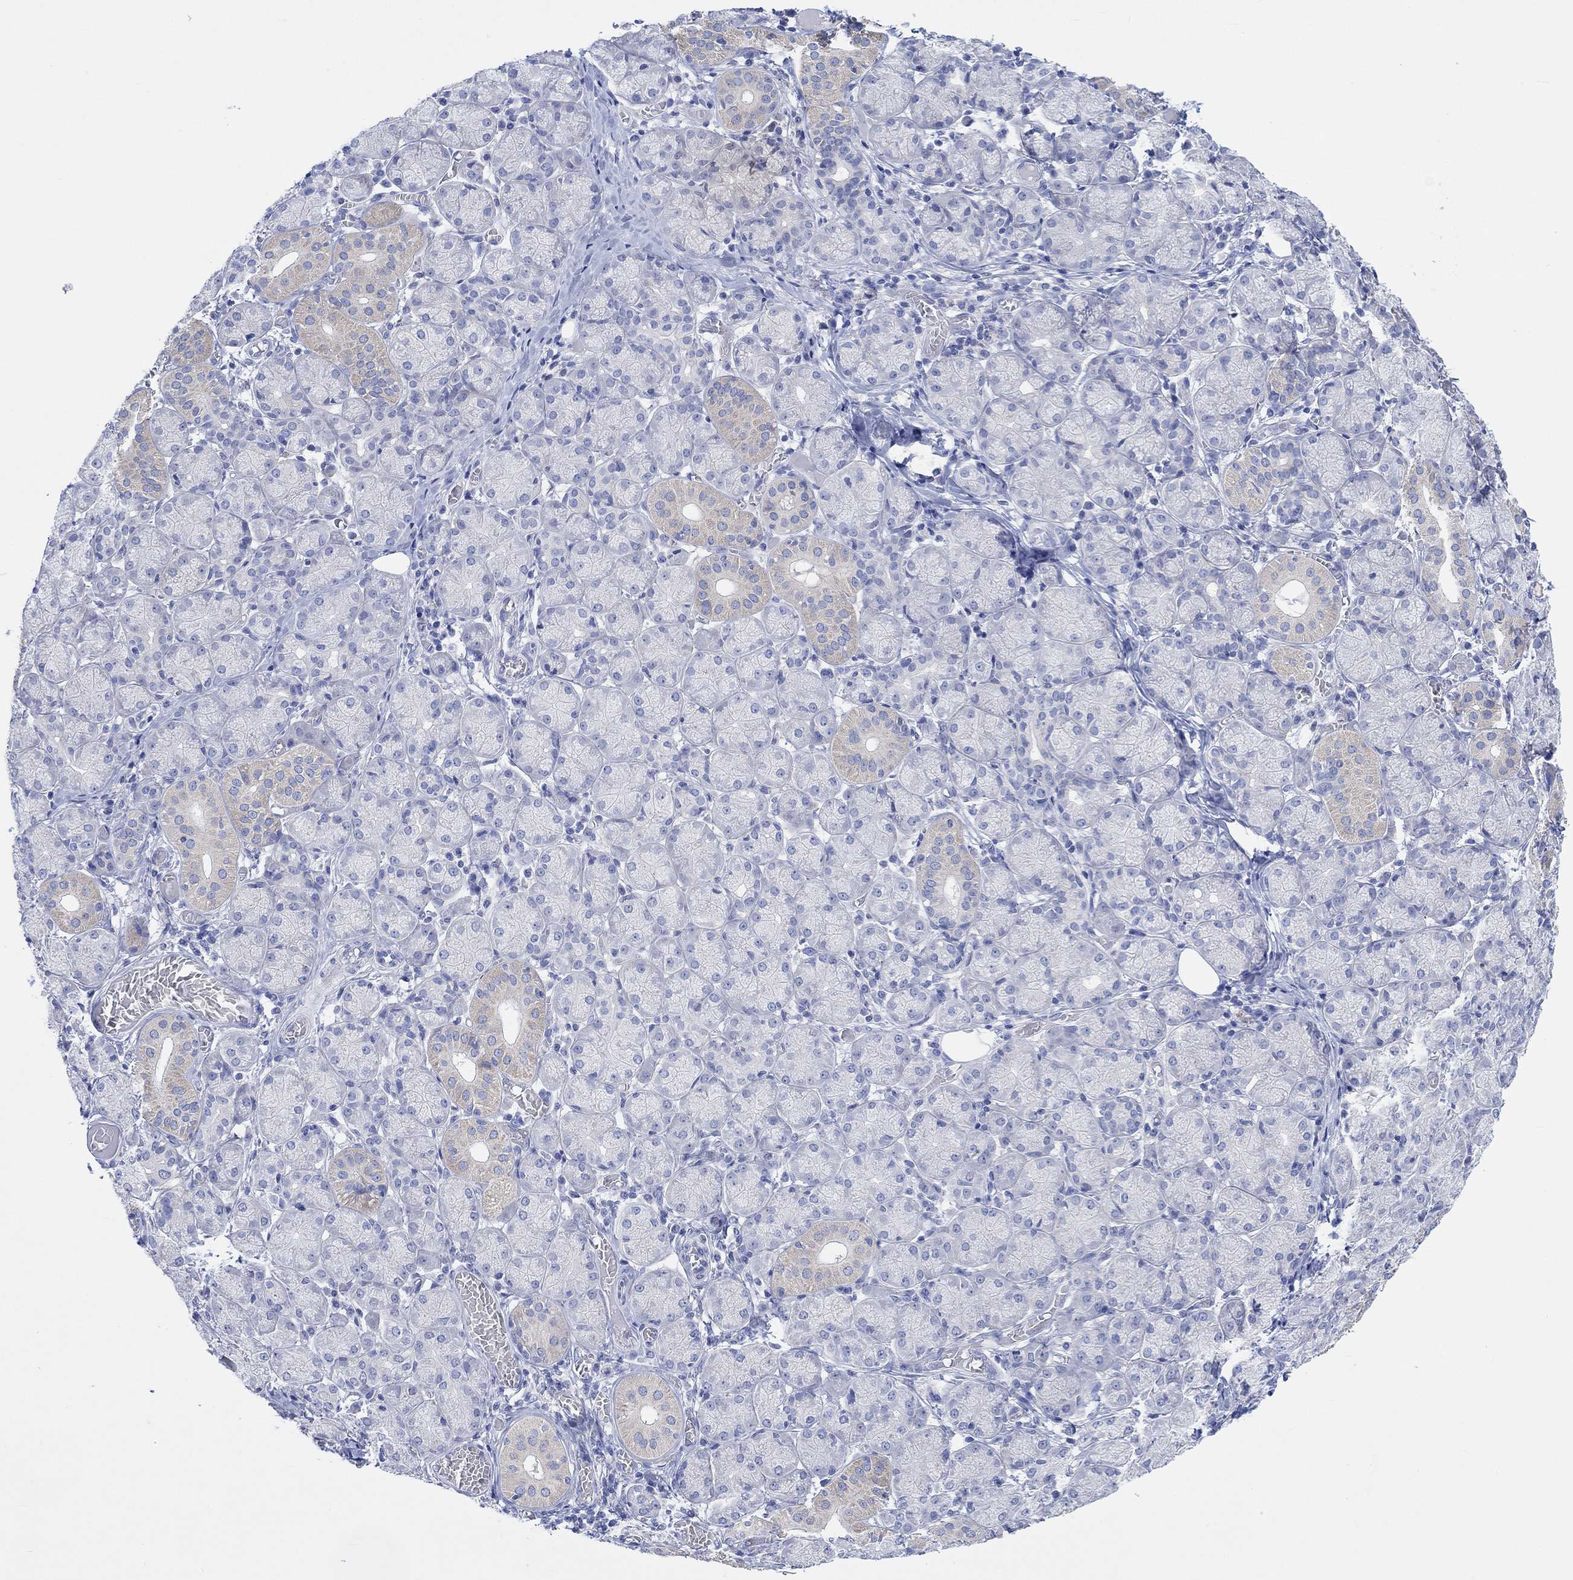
{"staining": {"intensity": "weak", "quantity": "<25%", "location": "cytoplasmic/membranous"}, "tissue": "salivary gland", "cell_type": "Glandular cells", "image_type": "normal", "snomed": [{"axis": "morphology", "description": "Normal tissue, NOS"}, {"axis": "topography", "description": "Salivary gland"}, {"axis": "topography", "description": "Peripheral nerve tissue"}], "caption": "Human salivary gland stained for a protein using immunohistochemistry (IHC) shows no staining in glandular cells.", "gene": "REEP6", "patient": {"sex": "female", "age": 24}}